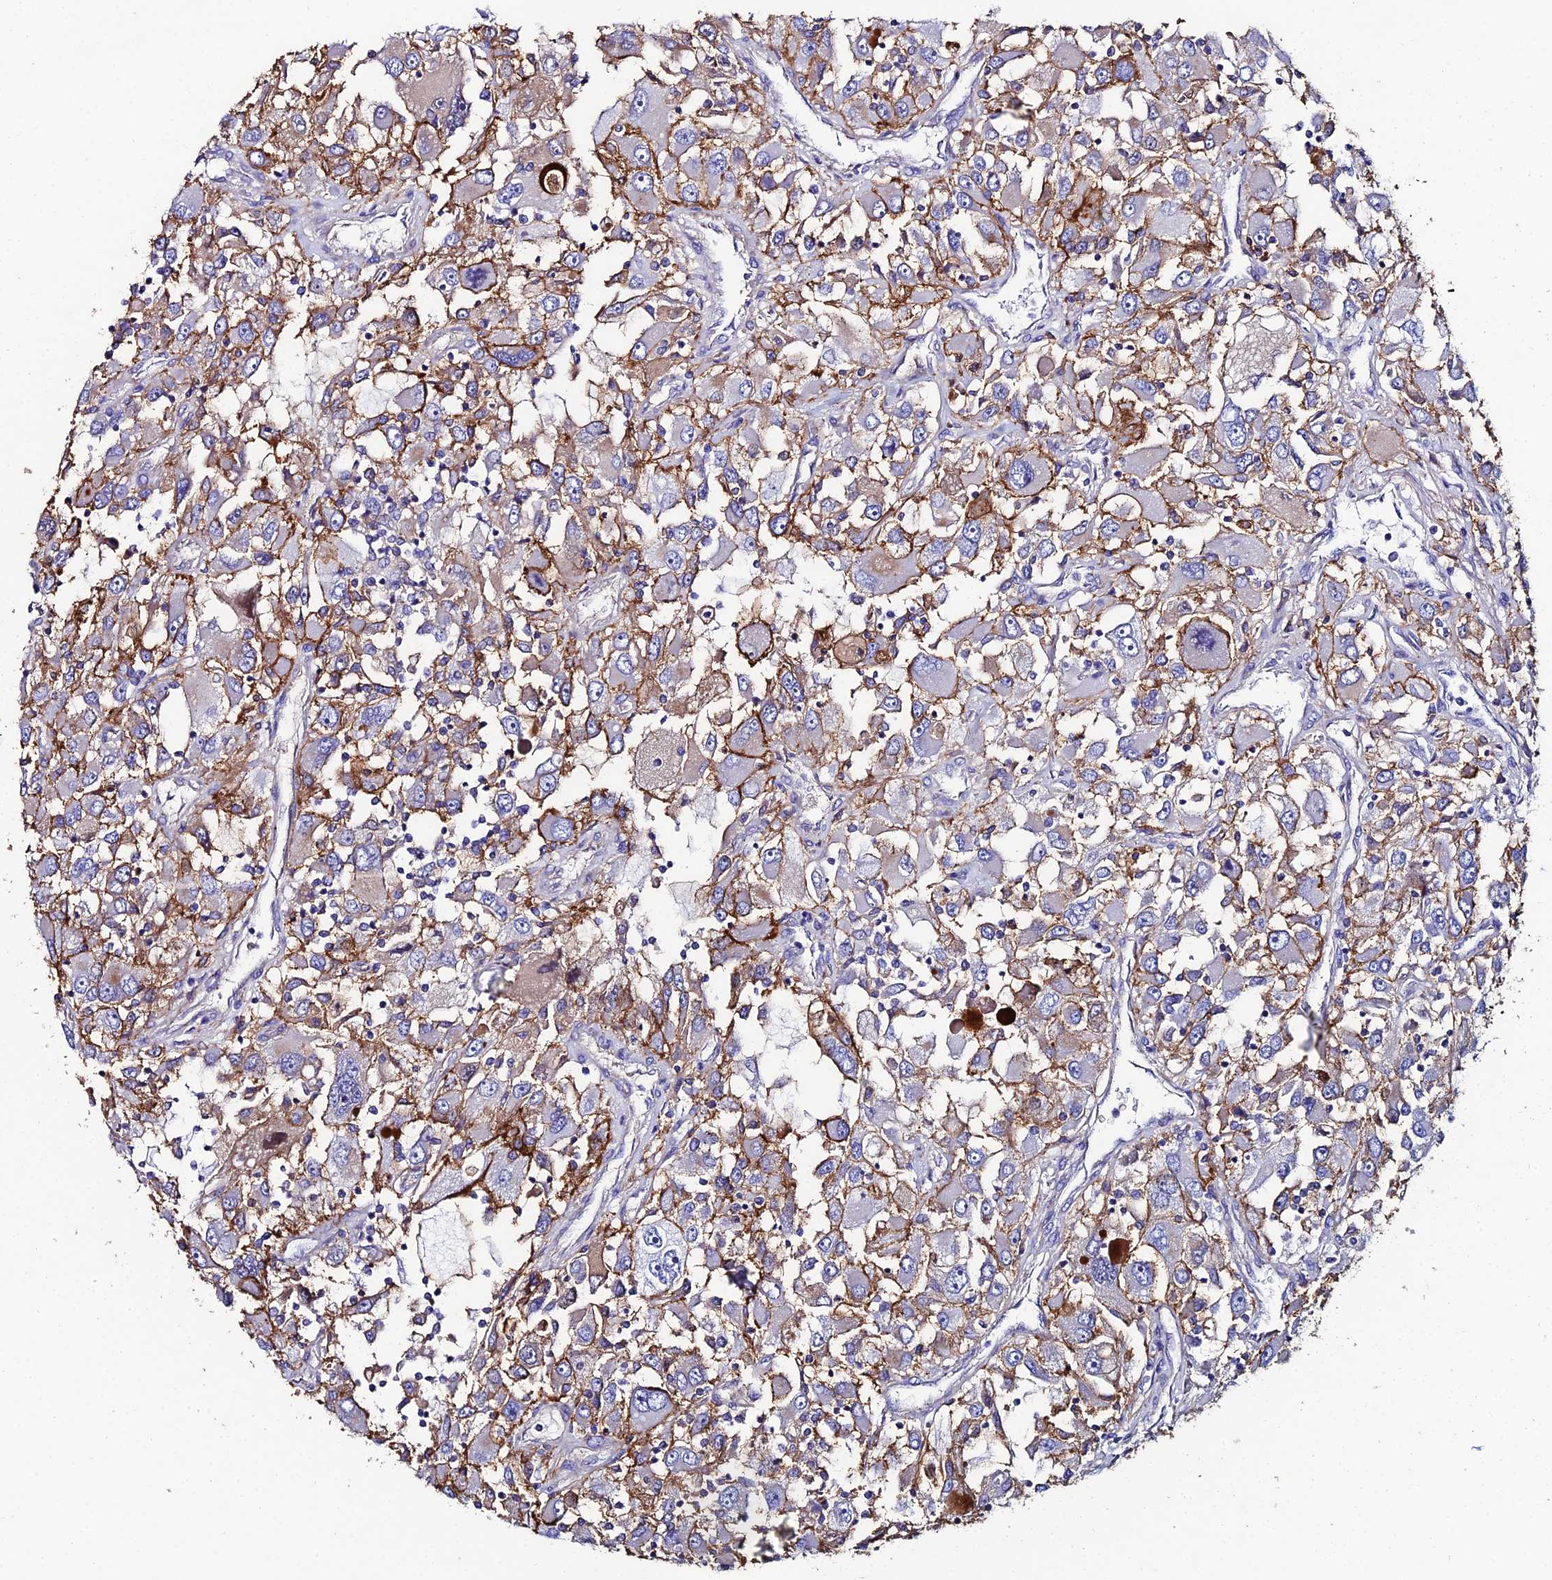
{"staining": {"intensity": "strong", "quantity": "<25%", "location": "cytoplasmic/membranous"}, "tissue": "renal cancer", "cell_type": "Tumor cells", "image_type": "cancer", "snomed": [{"axis": "morphology", "description": "Adenocarcinoma, NOS"}, {"axis": "topography", "description": "Kidney"}], "caption": "Immunohistochemistry (DAB) staining of human renal cancer demonstrates strong cytoplasmic/membranous protein positivity in about <25% of tumor cells. (Stains: DAB (3,3'-diaminobenzidine) in brown, nuclei in blue, Microscopy: brightfield microscopy at high magnification).", "gene": "C6", "patient": {"sex": "female", "age": 52}}